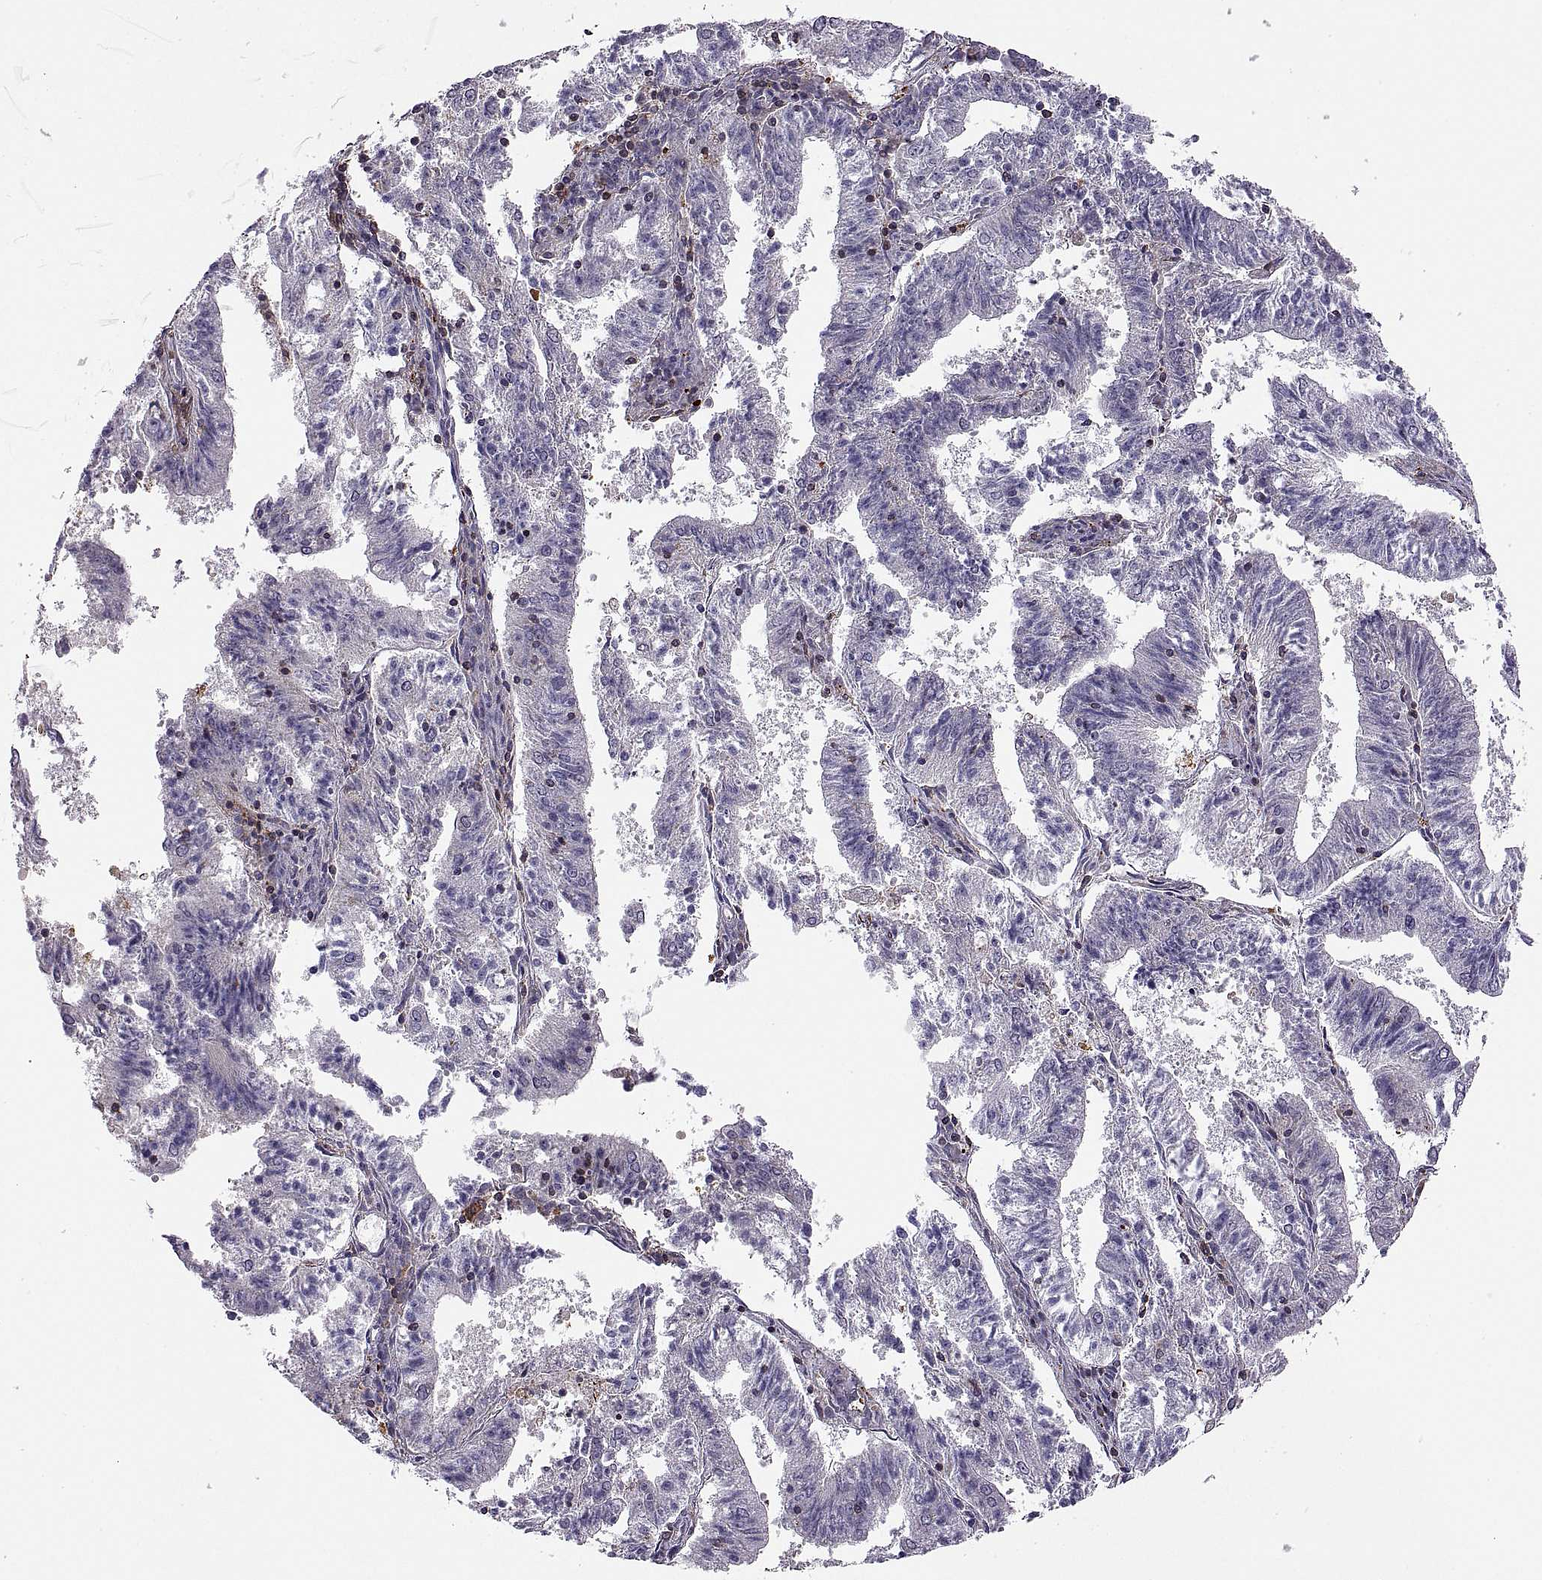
{"staining": {"intensity": "negative", "quantity": "none", "location": "none"}, "tissue": "endometrial cancer", "cell_type": "Tumor cells", "image_type": "cancer", "snomed": [{"axis": "morphology", "description": "Adenocarcinoma, NOS"}, {"axis": "topography", "description": "Endometrium"}], "caption": "Micrograph shows no protein expression in tumor cells of endometrial cancer (adenocarcinoma) tissue.", "gene": "SPATA32", "patient": {"sex": "female", "age": 82}}